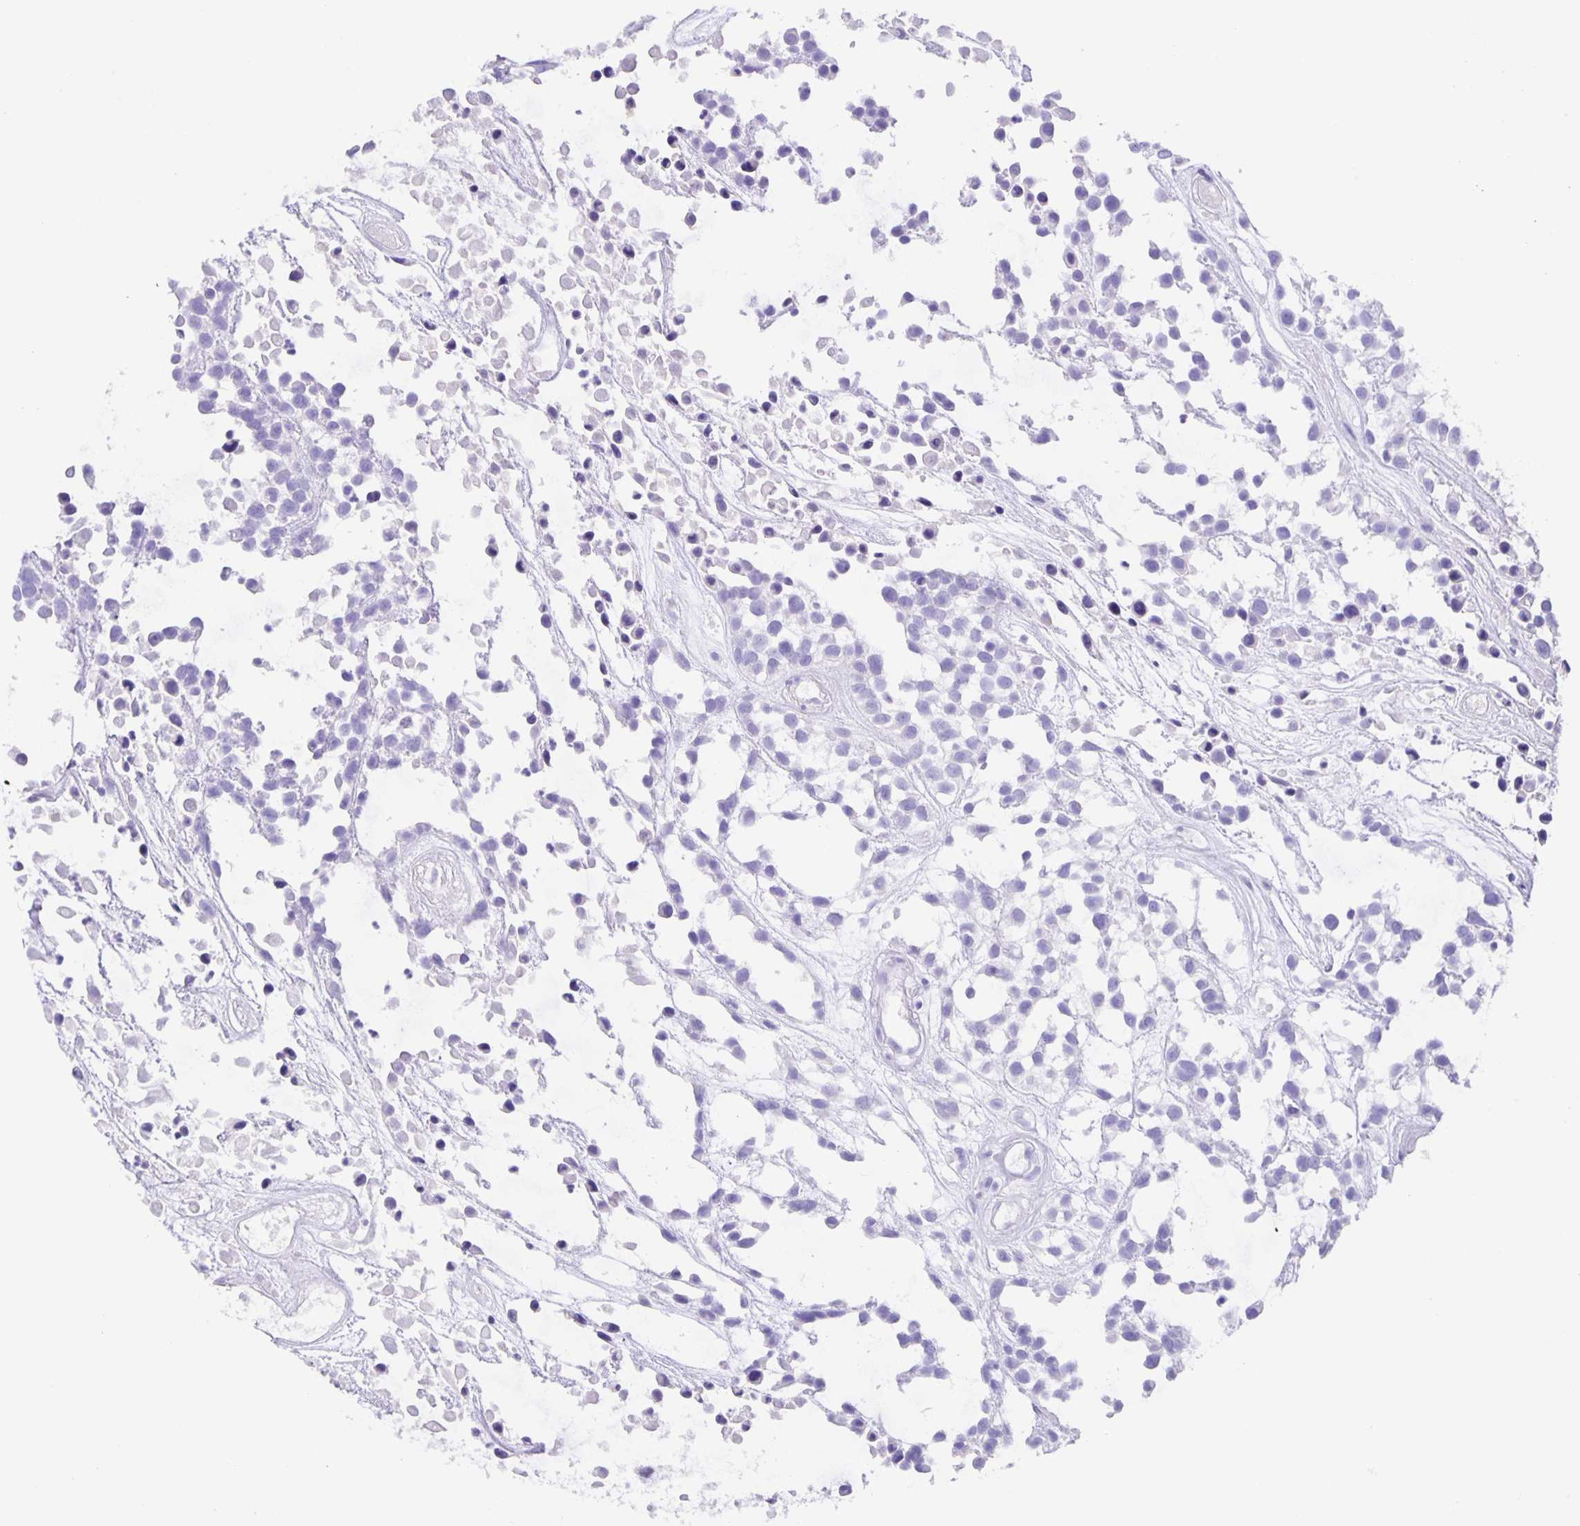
{"staining": {"intensity": "negative", "quantity": "none", "location": "none"}, "tissue": "urothelial cancer", "cell_type": "Tumor cells", "image_type": "cancer", "snomed": [{"axis": "morphology", "description": "Urothelial carcinoma, High grade"}, {"axis": "topography", "description": "Urinary bladder"}], "caption": "A high-resolution image shows immunohistochemistry staining of urothelial cancer, which reveals no significant positivity in tumor cells.", "gene": "GUCA2A", "patient": {"sex": "male", "age": 56}}